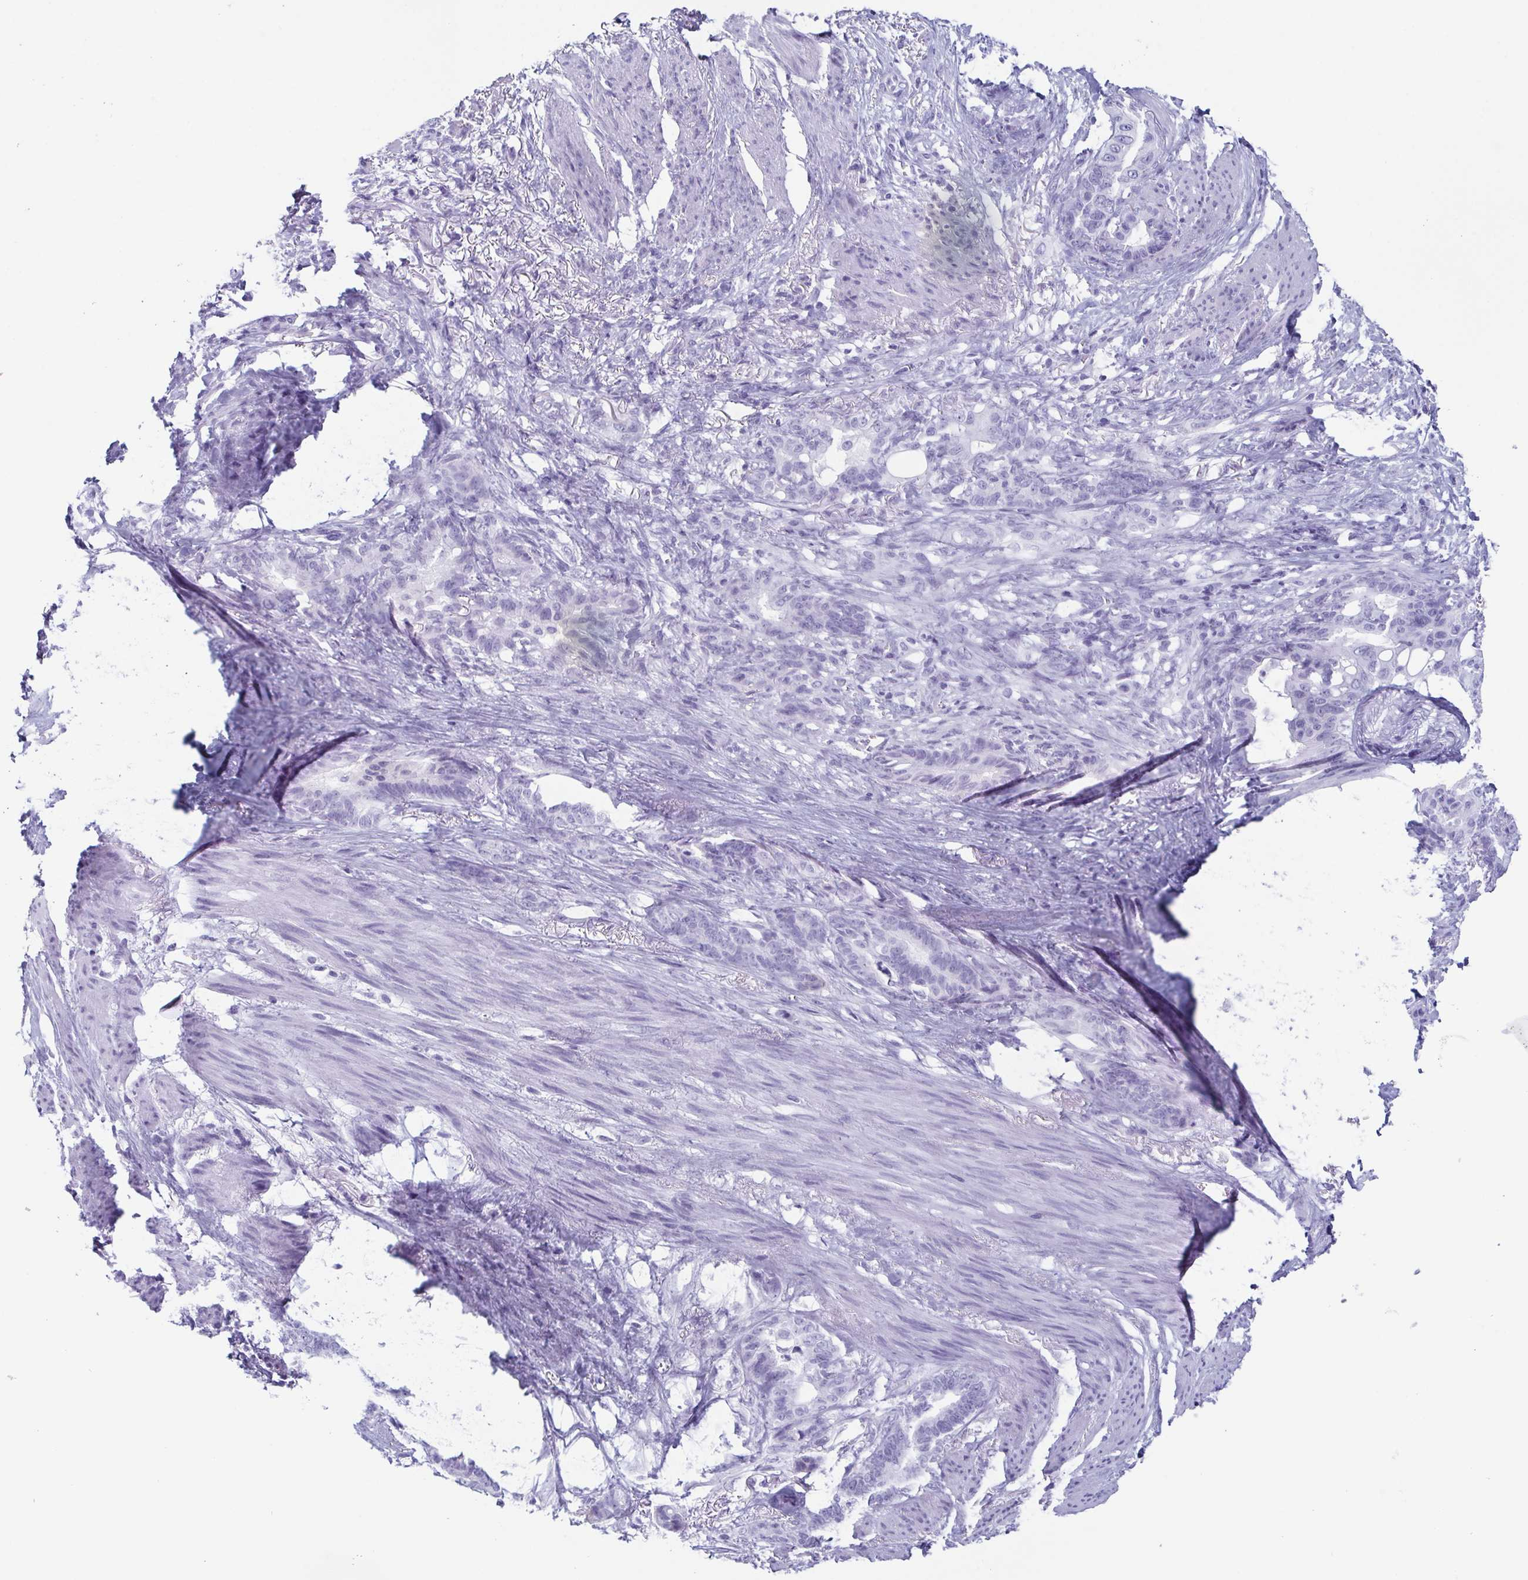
{"staining": {"intensity": "negative", "quantity": "none", "location": "none"}, "tissue": "stomach cancer", "cell_type": "Tumor cells", "image_type": "cancer", "snomed": [{"axis": "morphology", "description": "Normal tissue, NOS"}, {"axis": "morphology", "description": "Adenocarcinoma, NOS"}, {"axis": "topography", "description": "Esophagus"}, {"axis": "topography", "description": "Stomach, upper"}], "caption": "This is an immunohistochemistry image of human stomach cancer (adenocarcinoma). There is no expression in tumor cells.", "gene": "ENKUR", "patient": {"sex": "male", "age": 62}}